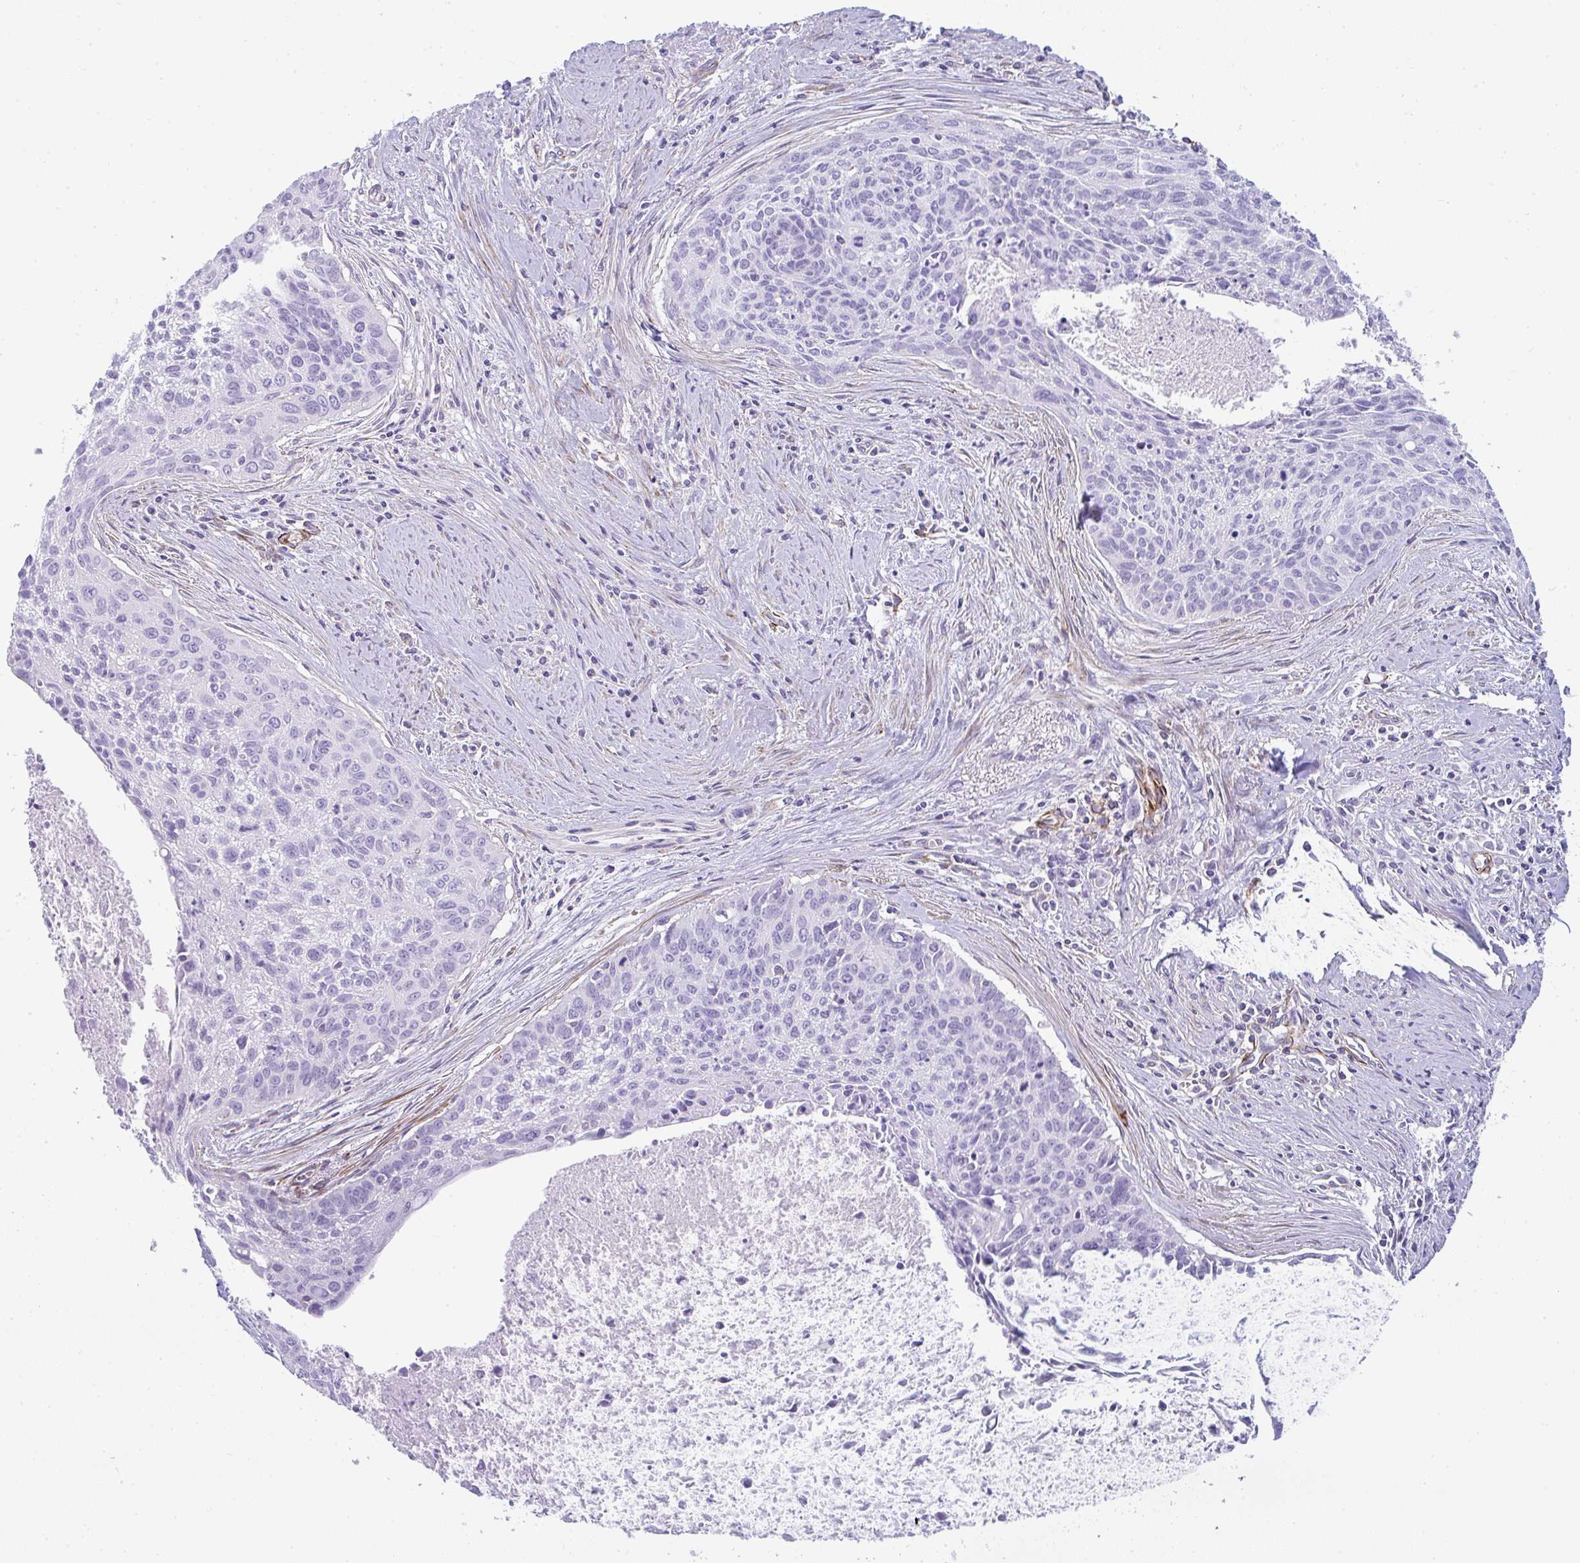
{"staining": {"intensity": "negative", "quantity": "none", "location": "none"}, "tissue": "cervical cancer", "cell_type": "Tumor cells", "image_type": "cancer", "snomed": [{"axis": "morphology", "description": "Squamous cell carcinoma, NOS"}, {"axis": "topography", "description": "Cervix"}], "caption": "Tumor cells show no significant protein expression in cervical cancer (squamous cell carcinoma).", "gene": "CDRT15", "patient": {"sex": "female", "age": 55}}